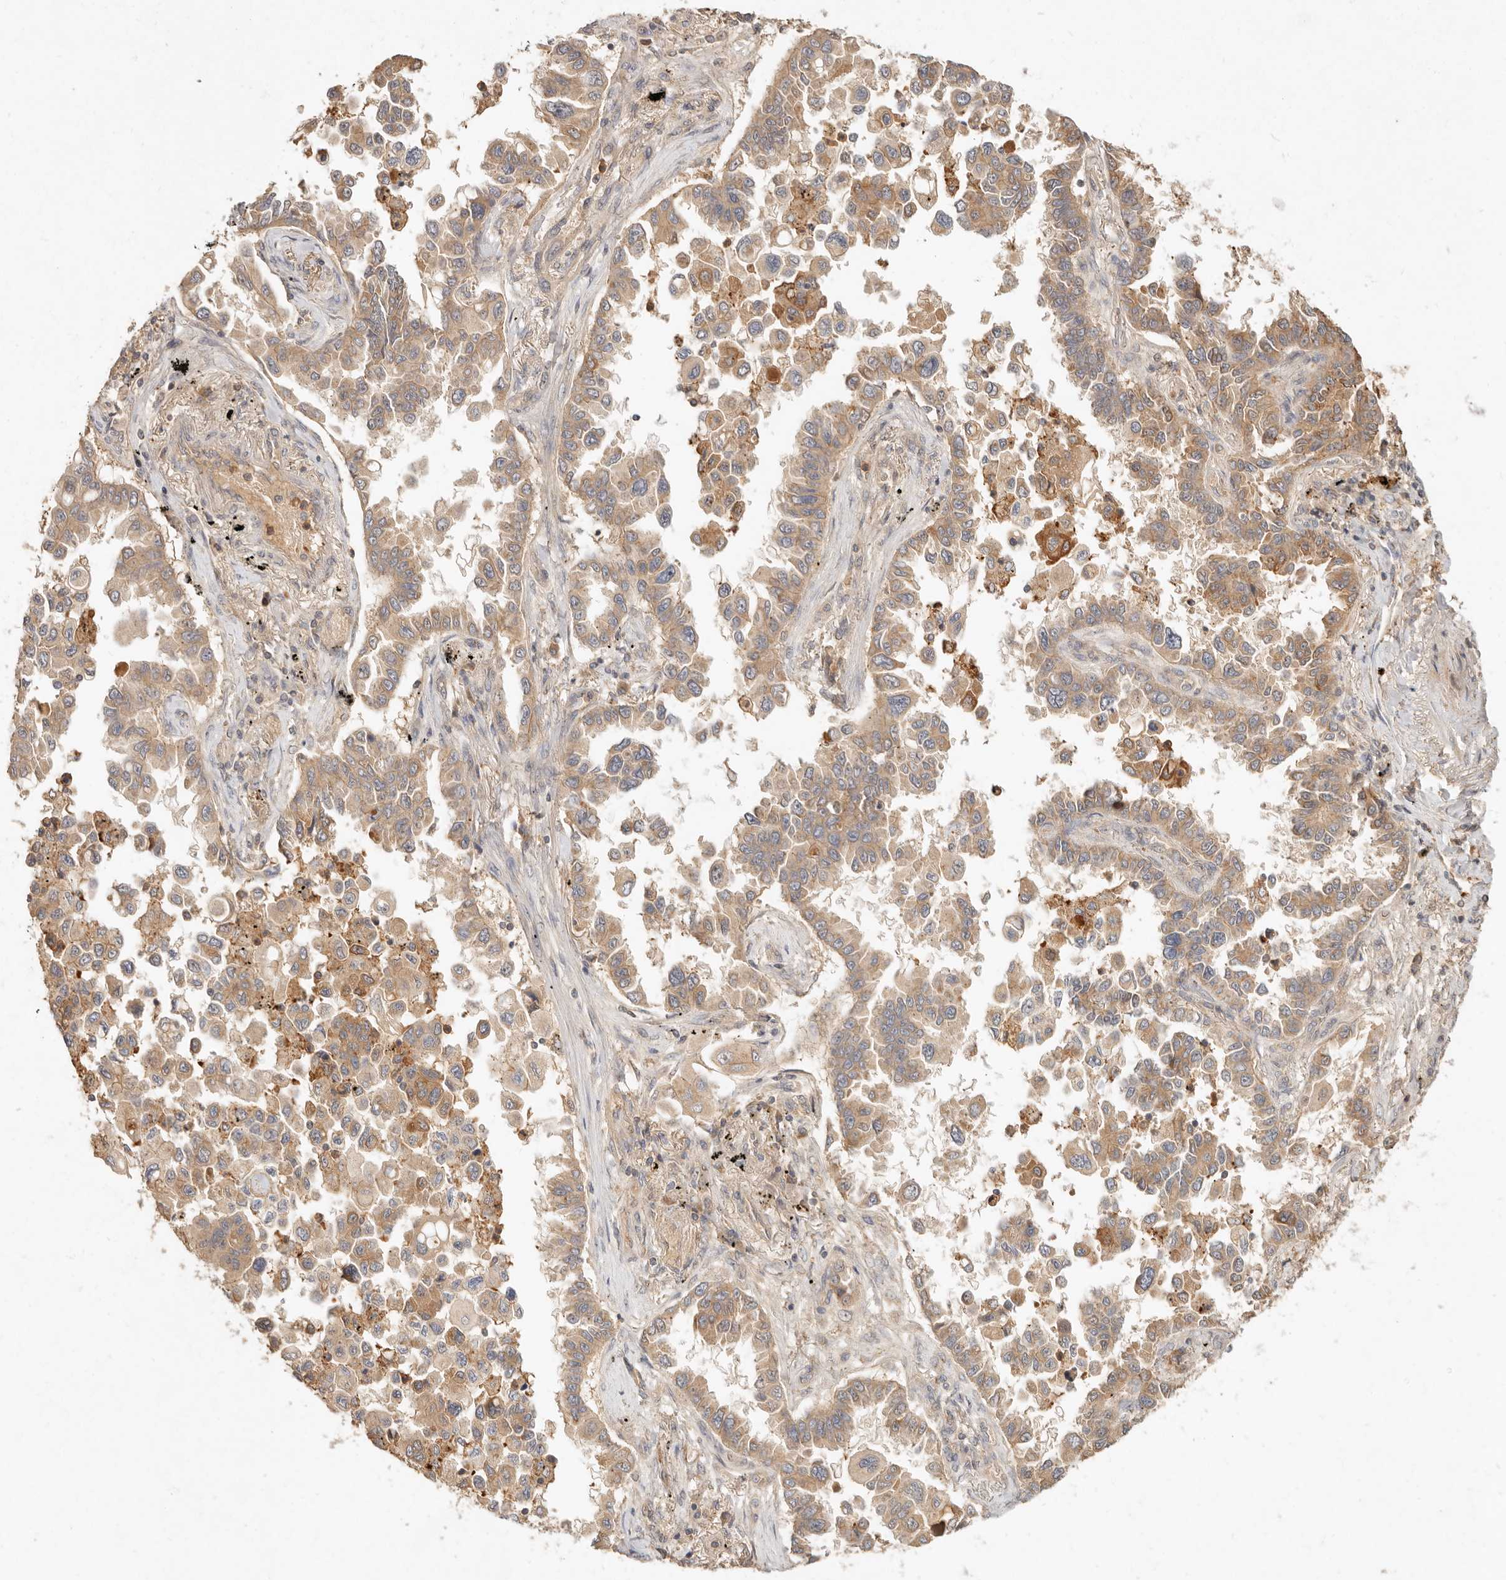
{"staining": {"intensity": "moderate", "quantity": ">75%", "location": "cytoplasmic/membranous"}, "tissue": "lung cancer", "cell_type": "Tumor cells", "image_type": "cancer", "snomed": [{"axis": "morphology", "description": "Adenocarcinoma, NOS"}, {"axis": "topography", "description": "Lung"}], "caption": "Immunohistochemical staining of human adenocarcinoma (lung) demonstrates moderate cytoplasmic/membranous protein staining in about >75% of tumor cells.", "gene": "FREM2", "patient": {"sex": "female", "age": 67}}